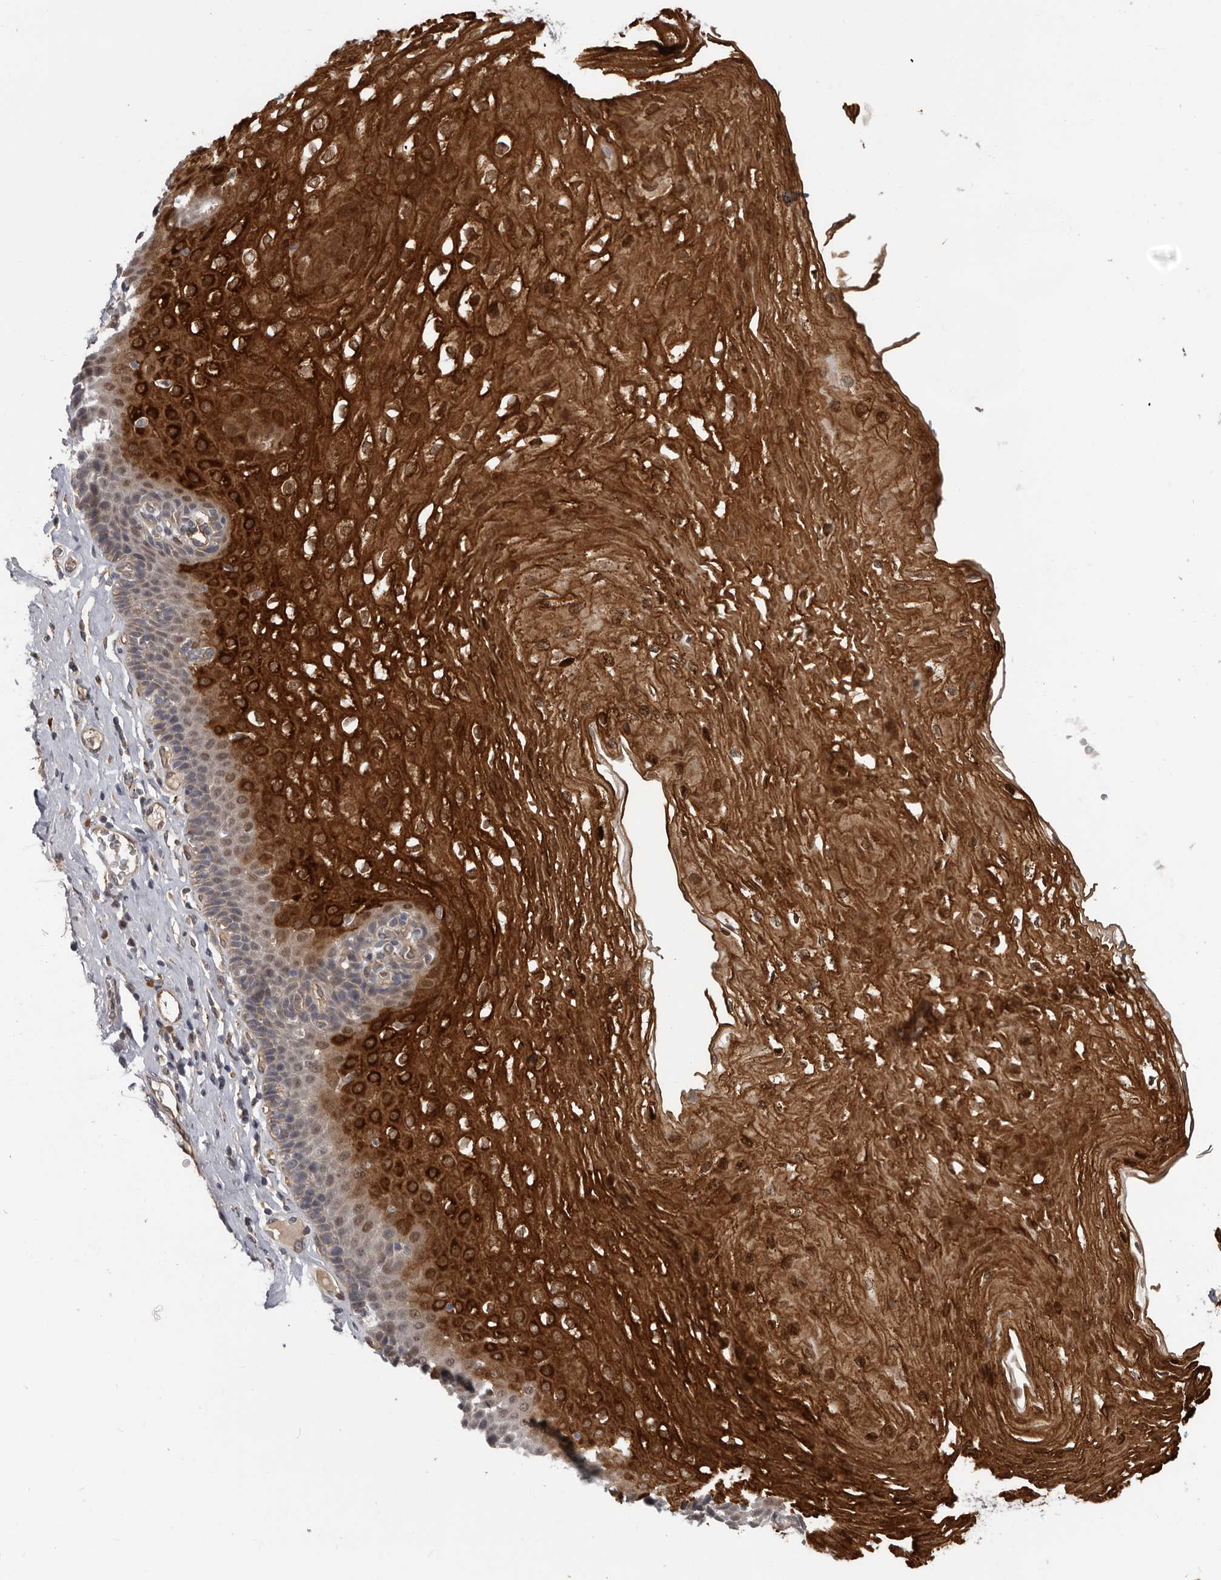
{"staining": {"intensity": "strong", "quantity": "25%-75%", "location": "cytoplasmic/membranous,nuclear"}, "tissue": "esophagus", "cell_type": "Squamous epithelial cells", "image_type": "normal", "snomed": [{"axis": "morphology", "description": "Normal tissue, NOS"}, {"axis": "topography", "description": "Esophagus"}], "caption": "Immunohistochemistry of benign esophagus displays high levels of strong cytoplasmic/membranous,nuclear positivity in about 25%-75% of squamous epithelial cells. (DAB (3,3'-diaminobenzidine) IHC, brown staining for protein, blue staining for nuclei).", "gene": "MTF1", "patient": {"sex": "female", "age": 66}}